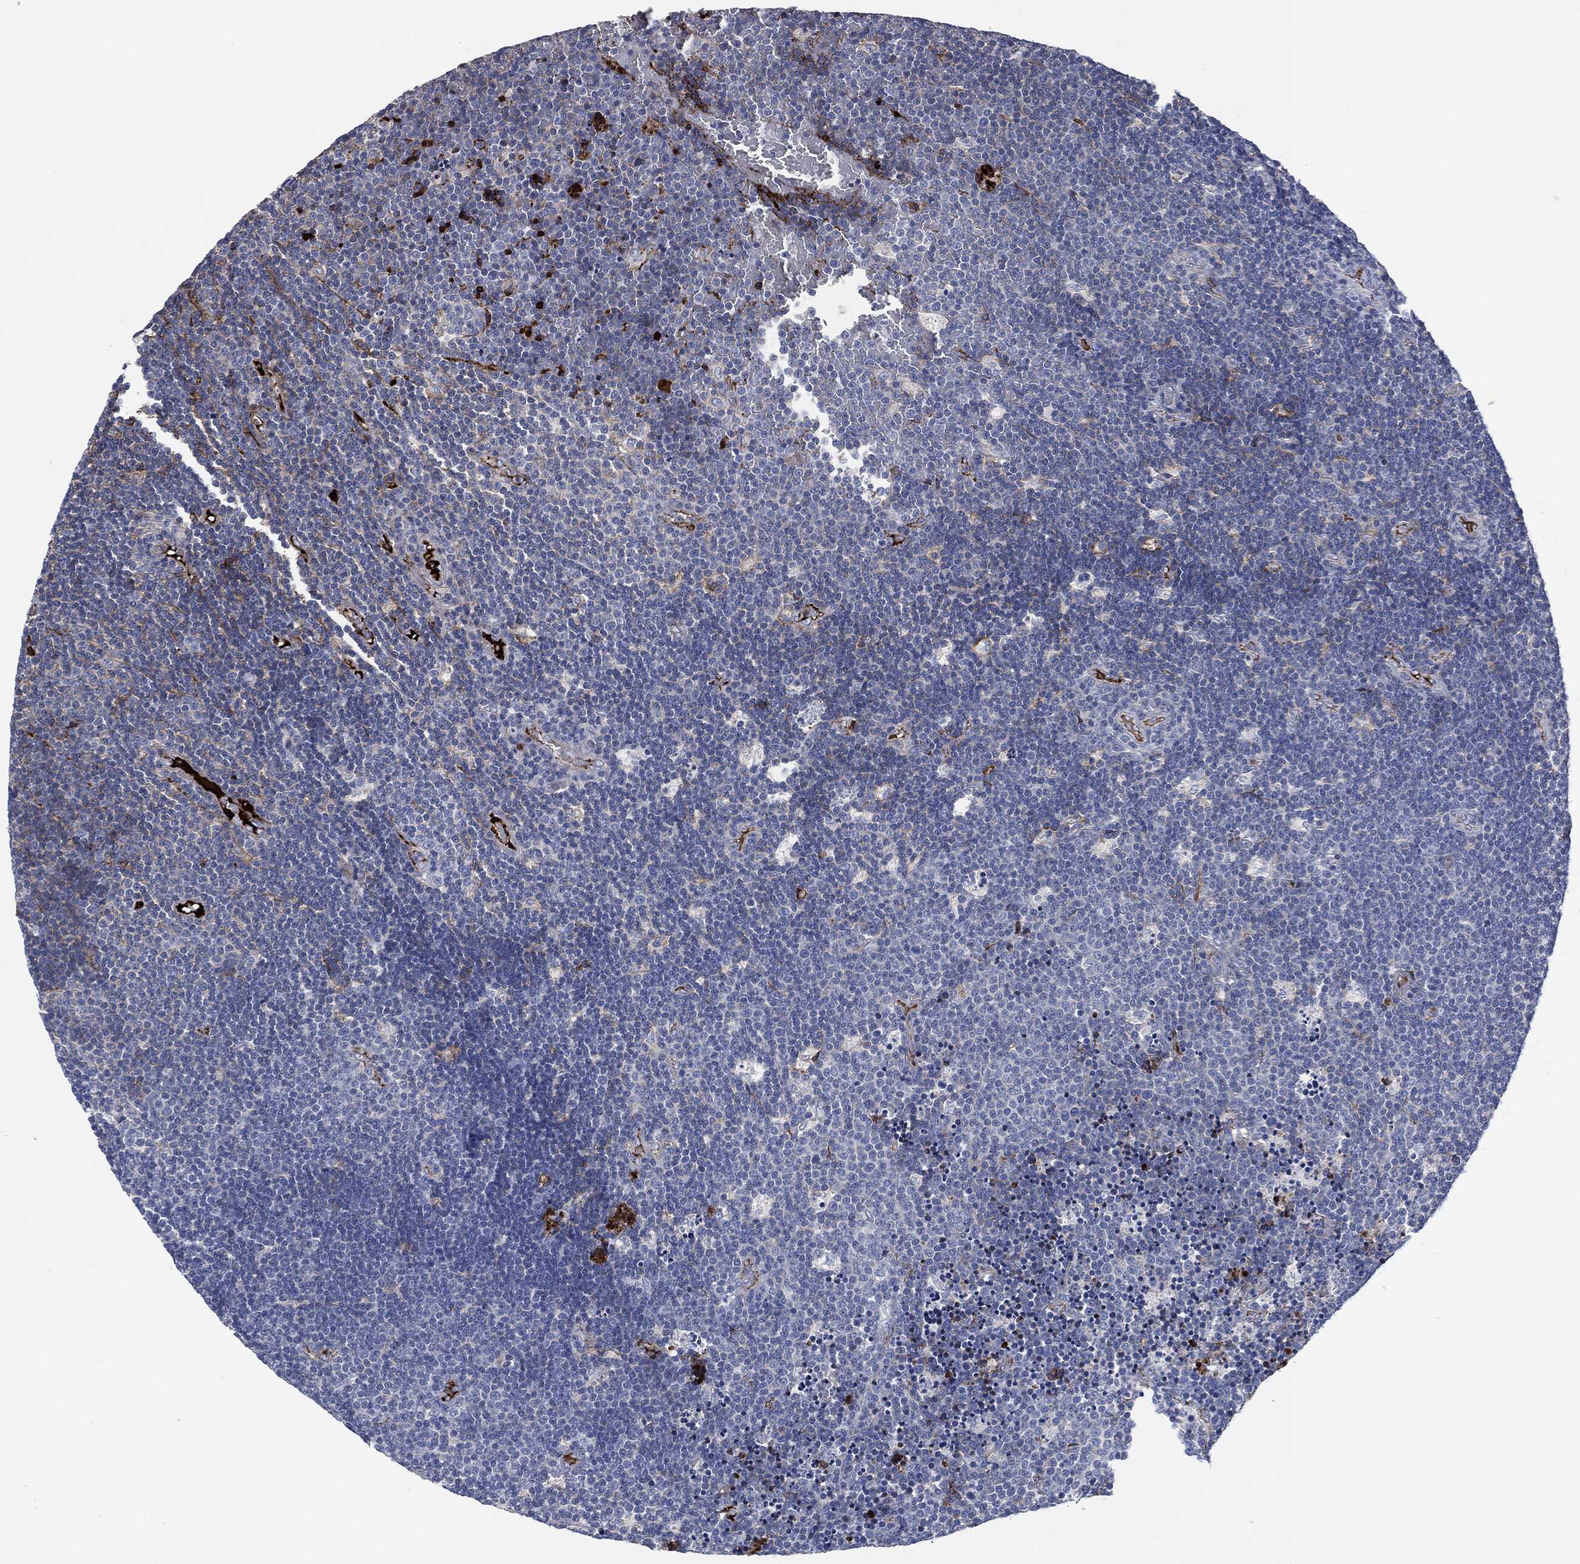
{"staining": {"intensity": "negative", "quantity": "none", "location": "none"}, "tissue": "lymphoma", "cell_type": "Tumor cells", "image_type": "cancer", "snomed": [{"axis": "morphology", "description": "Malignant lymphoma, non-Hodgkin's type, Low grade"}, {"axis": "topography", "description": "Brain"}], "caption": "The image exhibits no significant staining in tumor cells of malignant lymphoma, non-Hodgkin's type (low-grade).", "gene": "APOB", "patient": {"sex": "female", "age": 66}}